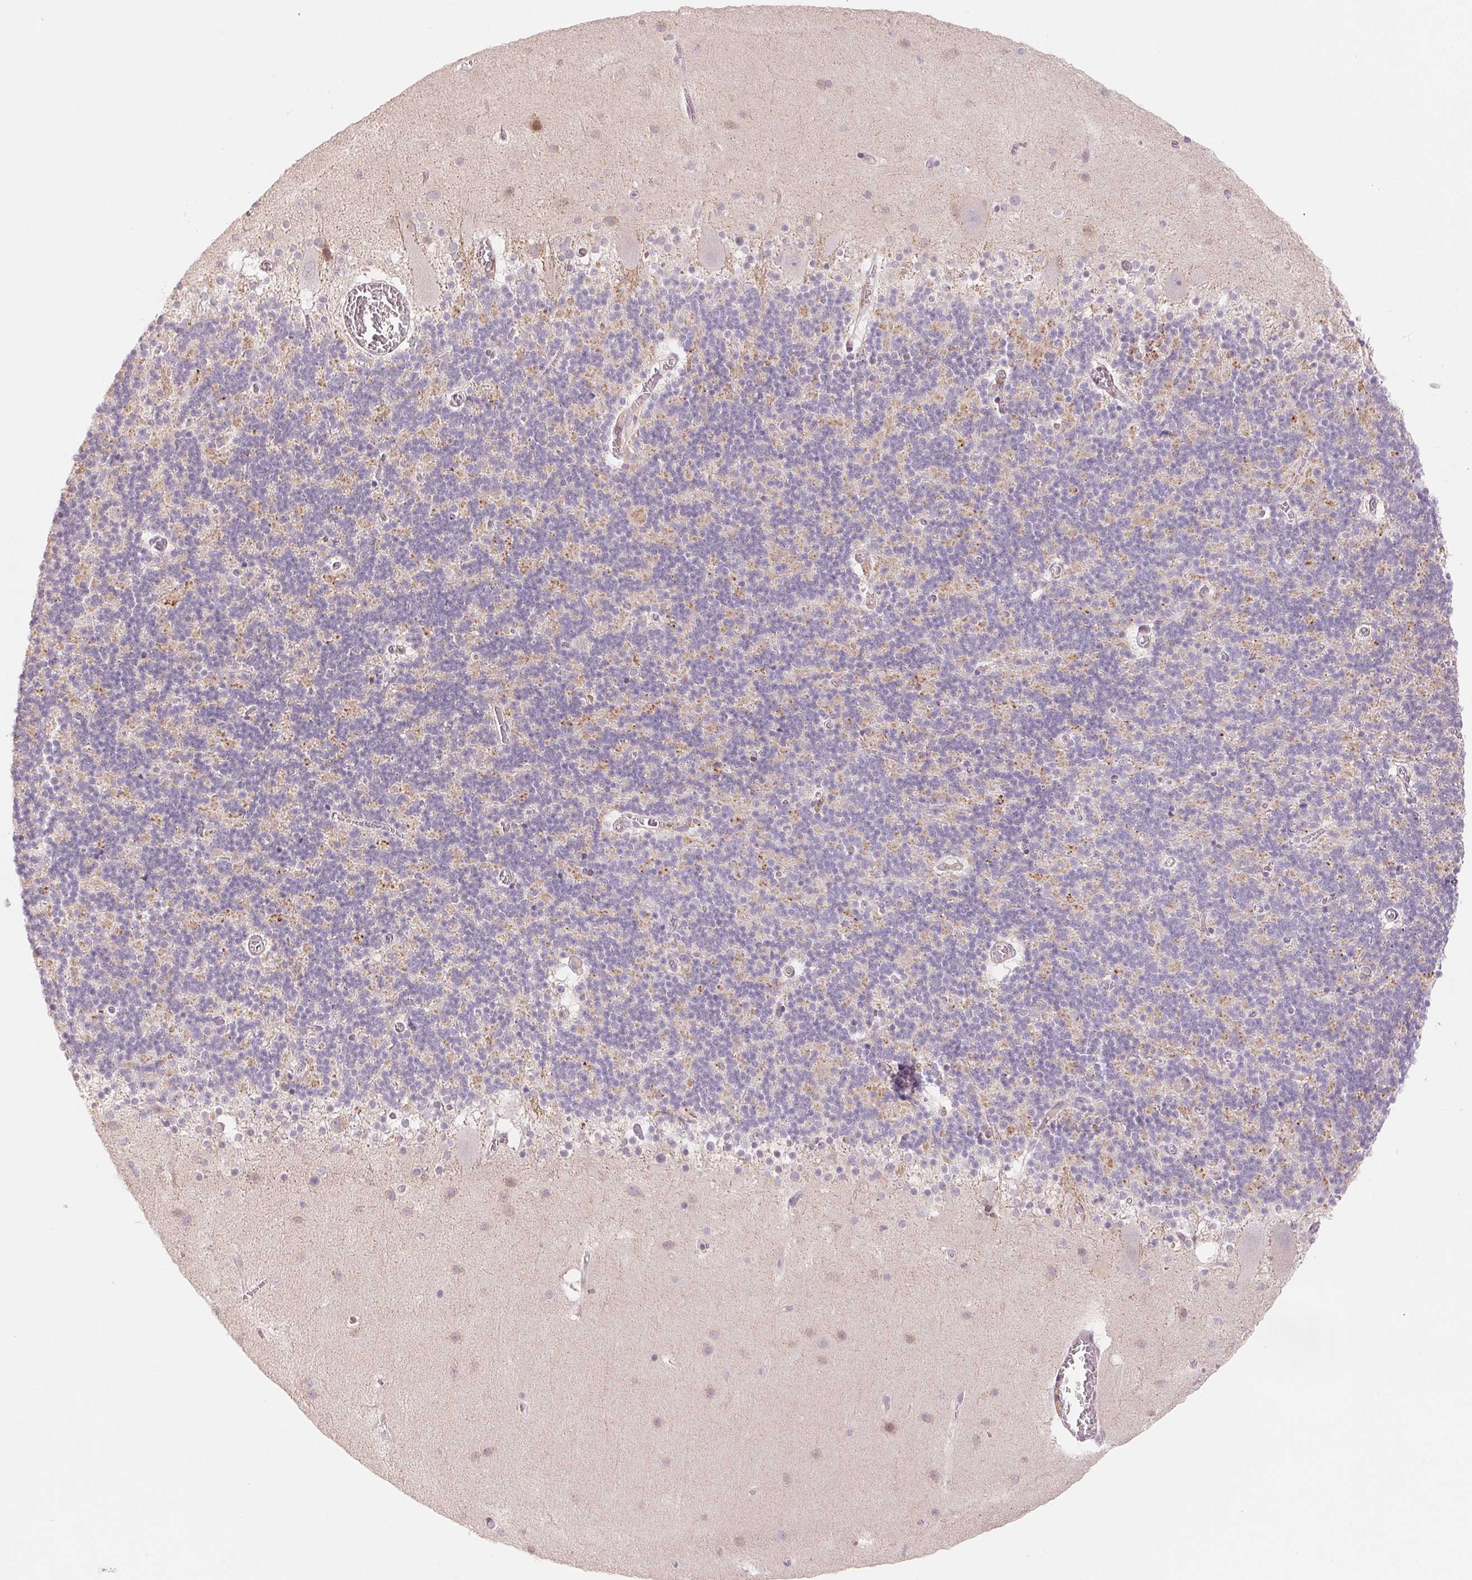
{"staining": {"intensity": "weak", "quantity": "<25%", "location": "cytoplasmic/membranous"}, "tissue": "cerebellum", "cell_type": "Cells in granular layer", "image_type": "normal", "snomed": [{"axis": "morphology", "description": "Normal tissue, NOS"}, {"axis": "topography", "description": "Cerebellum"}], "caption": "IHC photomicrograph of unremarkable cerebellum: human cerebellum stained with DAB demonstrates no significant protein staining in cells in granular layer.", "gene": "DENND2C", "patient": {"sex": "male", "age": 70}}